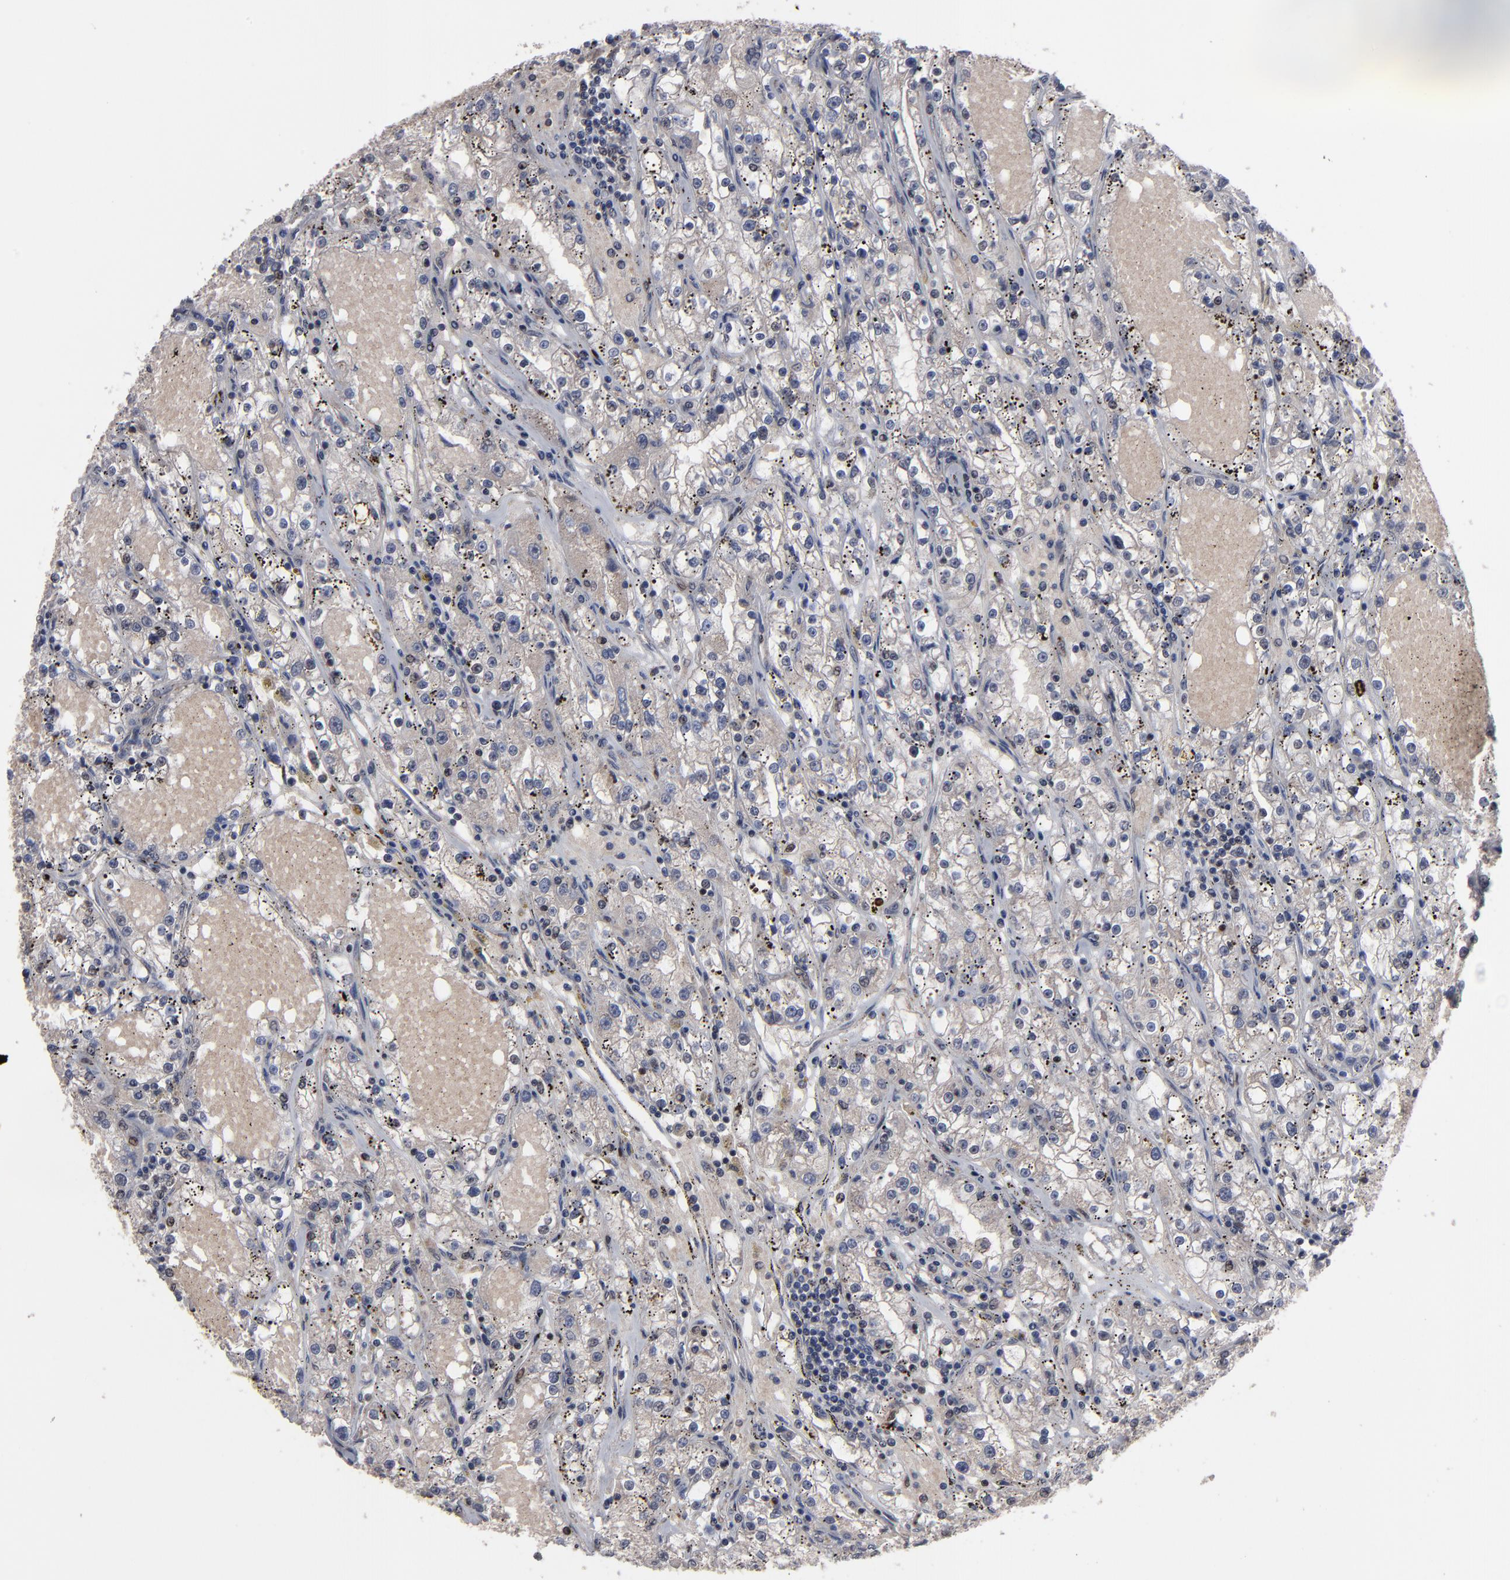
{"staining": {"intensity": "weak", "quantity": "25%-75%", "location": "cytoplasmic/membranous"}, "tissue": "renal cancer", "cell_type": "Tumor cells", "image_type": "cancer", "snomed": [{"axis": "morphology", "description": "Adenocarcinoma, NOS"}, {"axis": "topography", "description": "Kidney"}], "caption": "Renal adenocarcinoma stained with immunohistochemistry shows weak cytoplasmic/membranous positivity in about 25%-75% of tumor cells. Immunohistochemistry (ihc) stains the protein of interest in brown and the nuclei are stained blue.", "gene": "KIAA2026", "patient": {"sex": "male", "age": 56}}